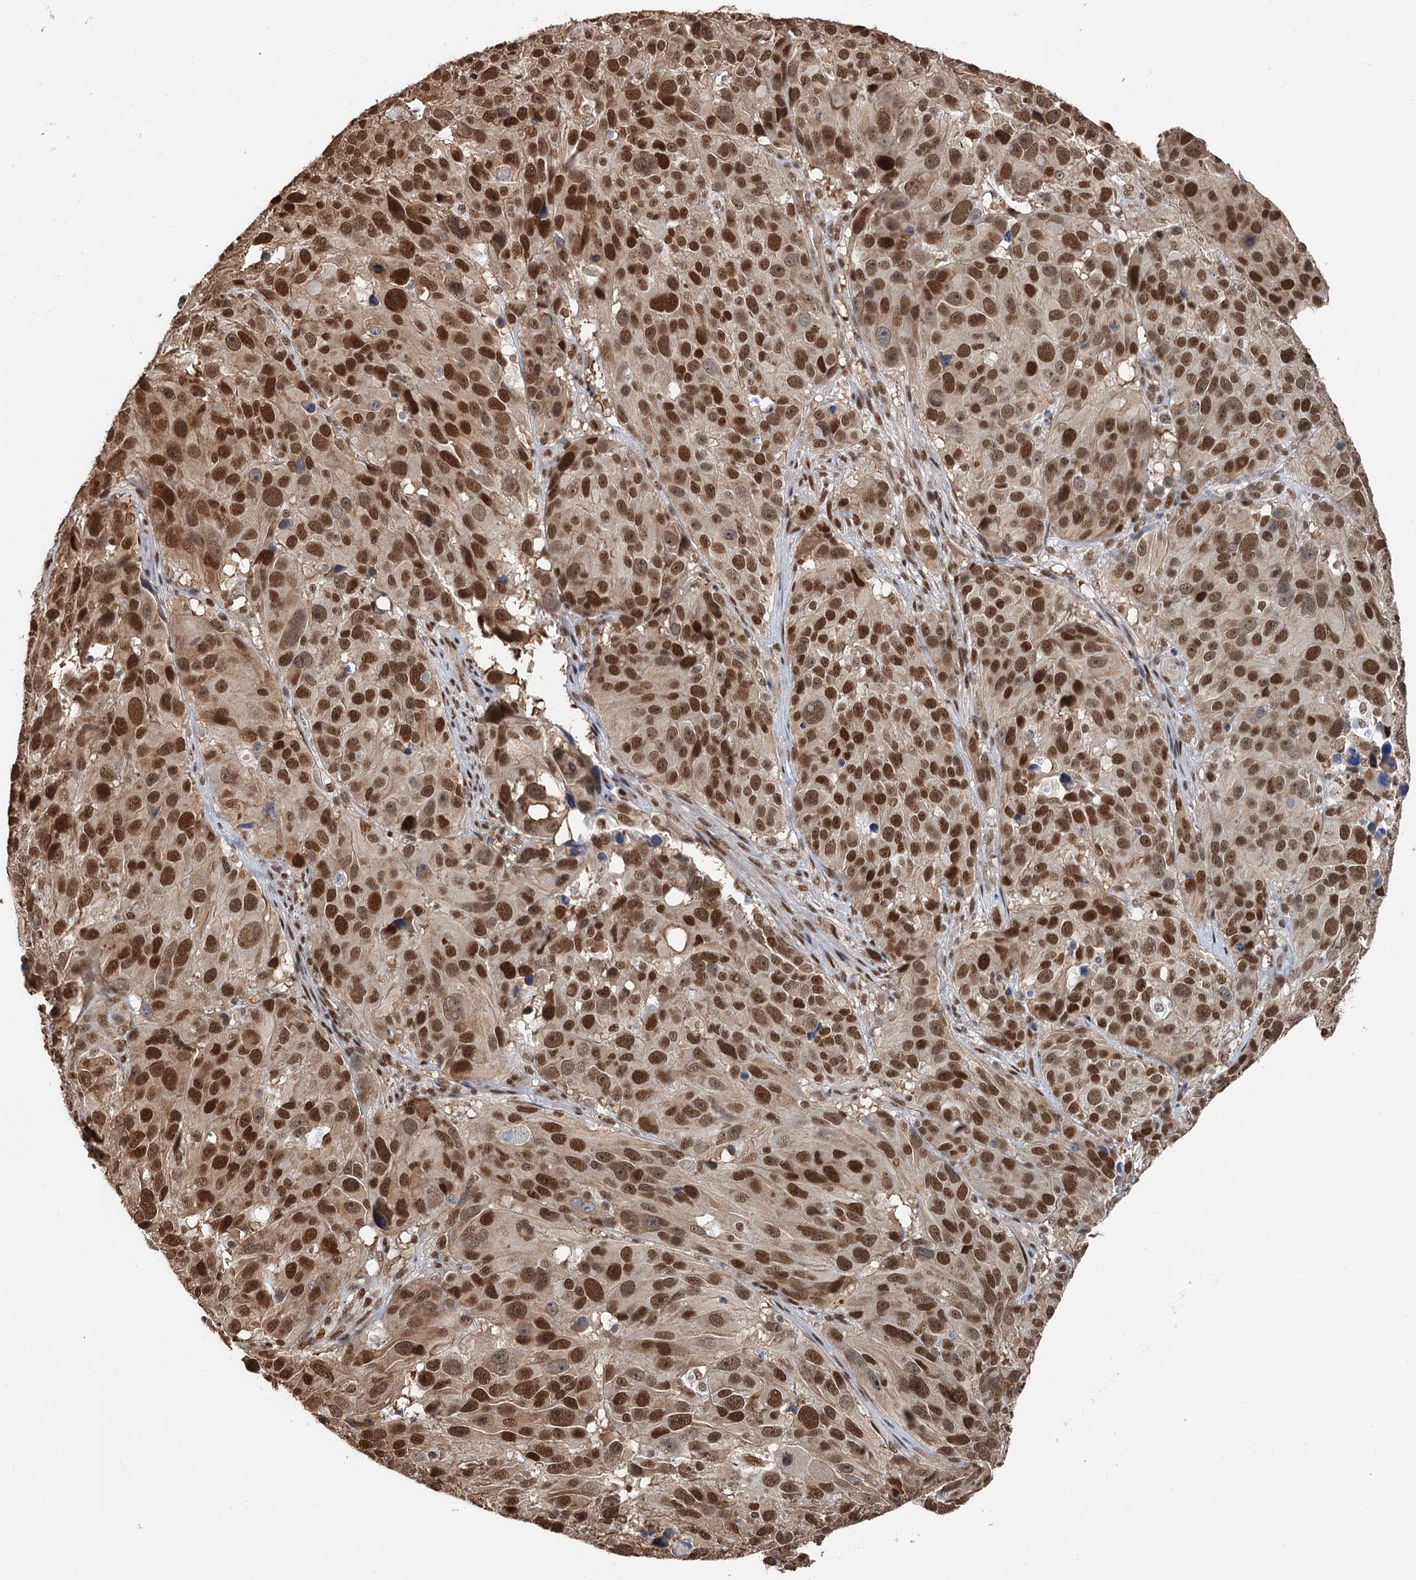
{"staining": {"intensity": "strong", "quantity": ">75%", "location": "nuclear"}, "tissue": "melanoma", "cell_type": "Tumor cells", "image_type": "cancer", "snomed": [{"axis": "morphology", "description": "Malignant melanoma, NOS"}, {"axis": "topography", "description": "Skin"}], "caption": "Immunohistochemical staining of melanoma shows strong nuclear protein positivity in about >75% of tumor cells.", "gene": "CFDP1", "patient": {"sex": "male", "age": 84}}